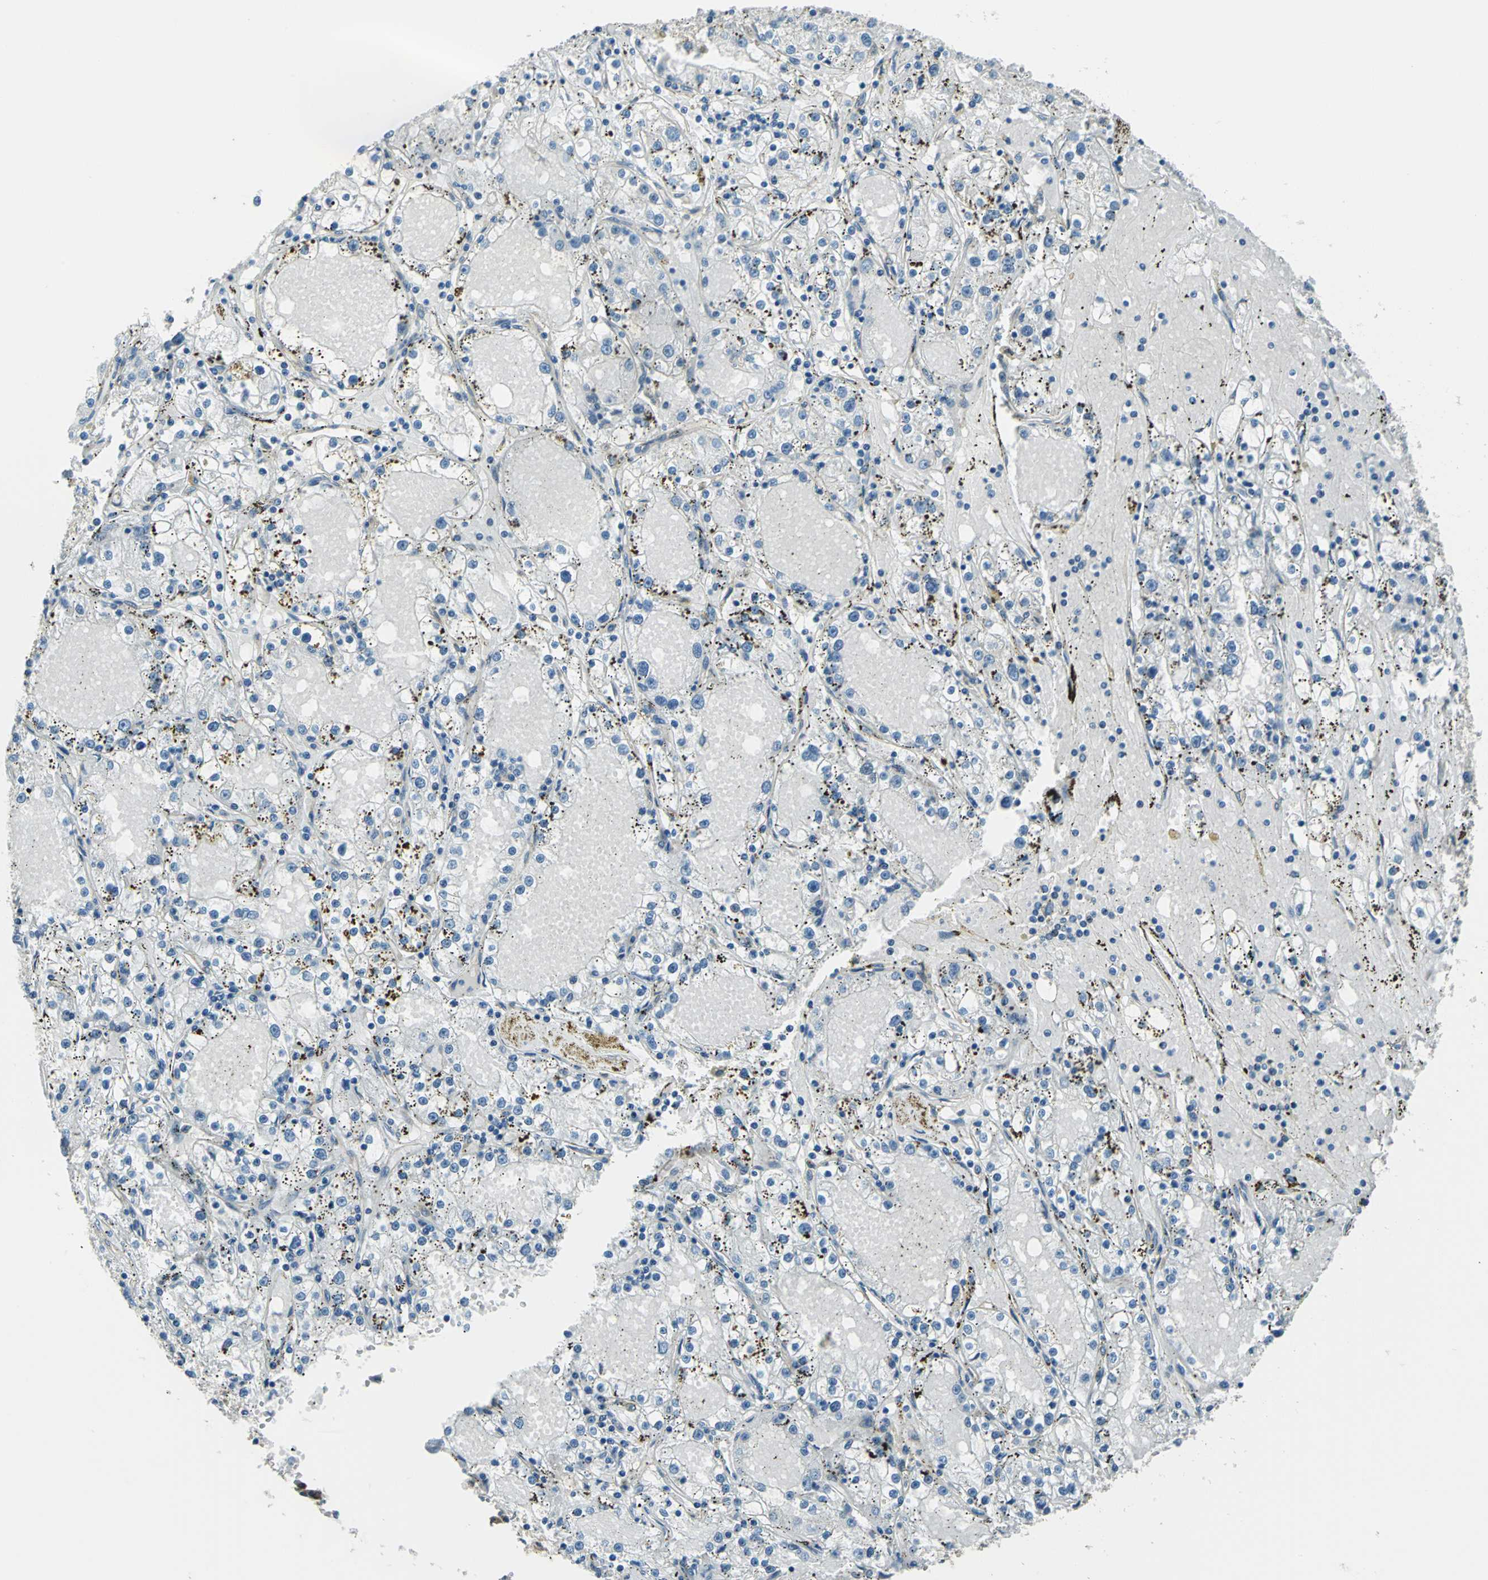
{"staining": {"intensity": "negative", "quantity": "none", "location": "none"}, "tissue": "renal cancer", "cell_type": "Tumor cells", "image_type": "cancer", "snomed": [{"axis": "morphology", "description": "Adenocarcinoma, NOS"}, {"axis": "topography", "description": "Kidney"}], "caption": "Immunohistochemical staining of human adenocarcinoma (renal) shows no significant staining in tumor cells. The staining is performed using DAB brown chromogen with nuclei counter-stained in using hematoxylin.", "gene": "CDC42EP1", "patient": {"sex": "male", "age": 56}}